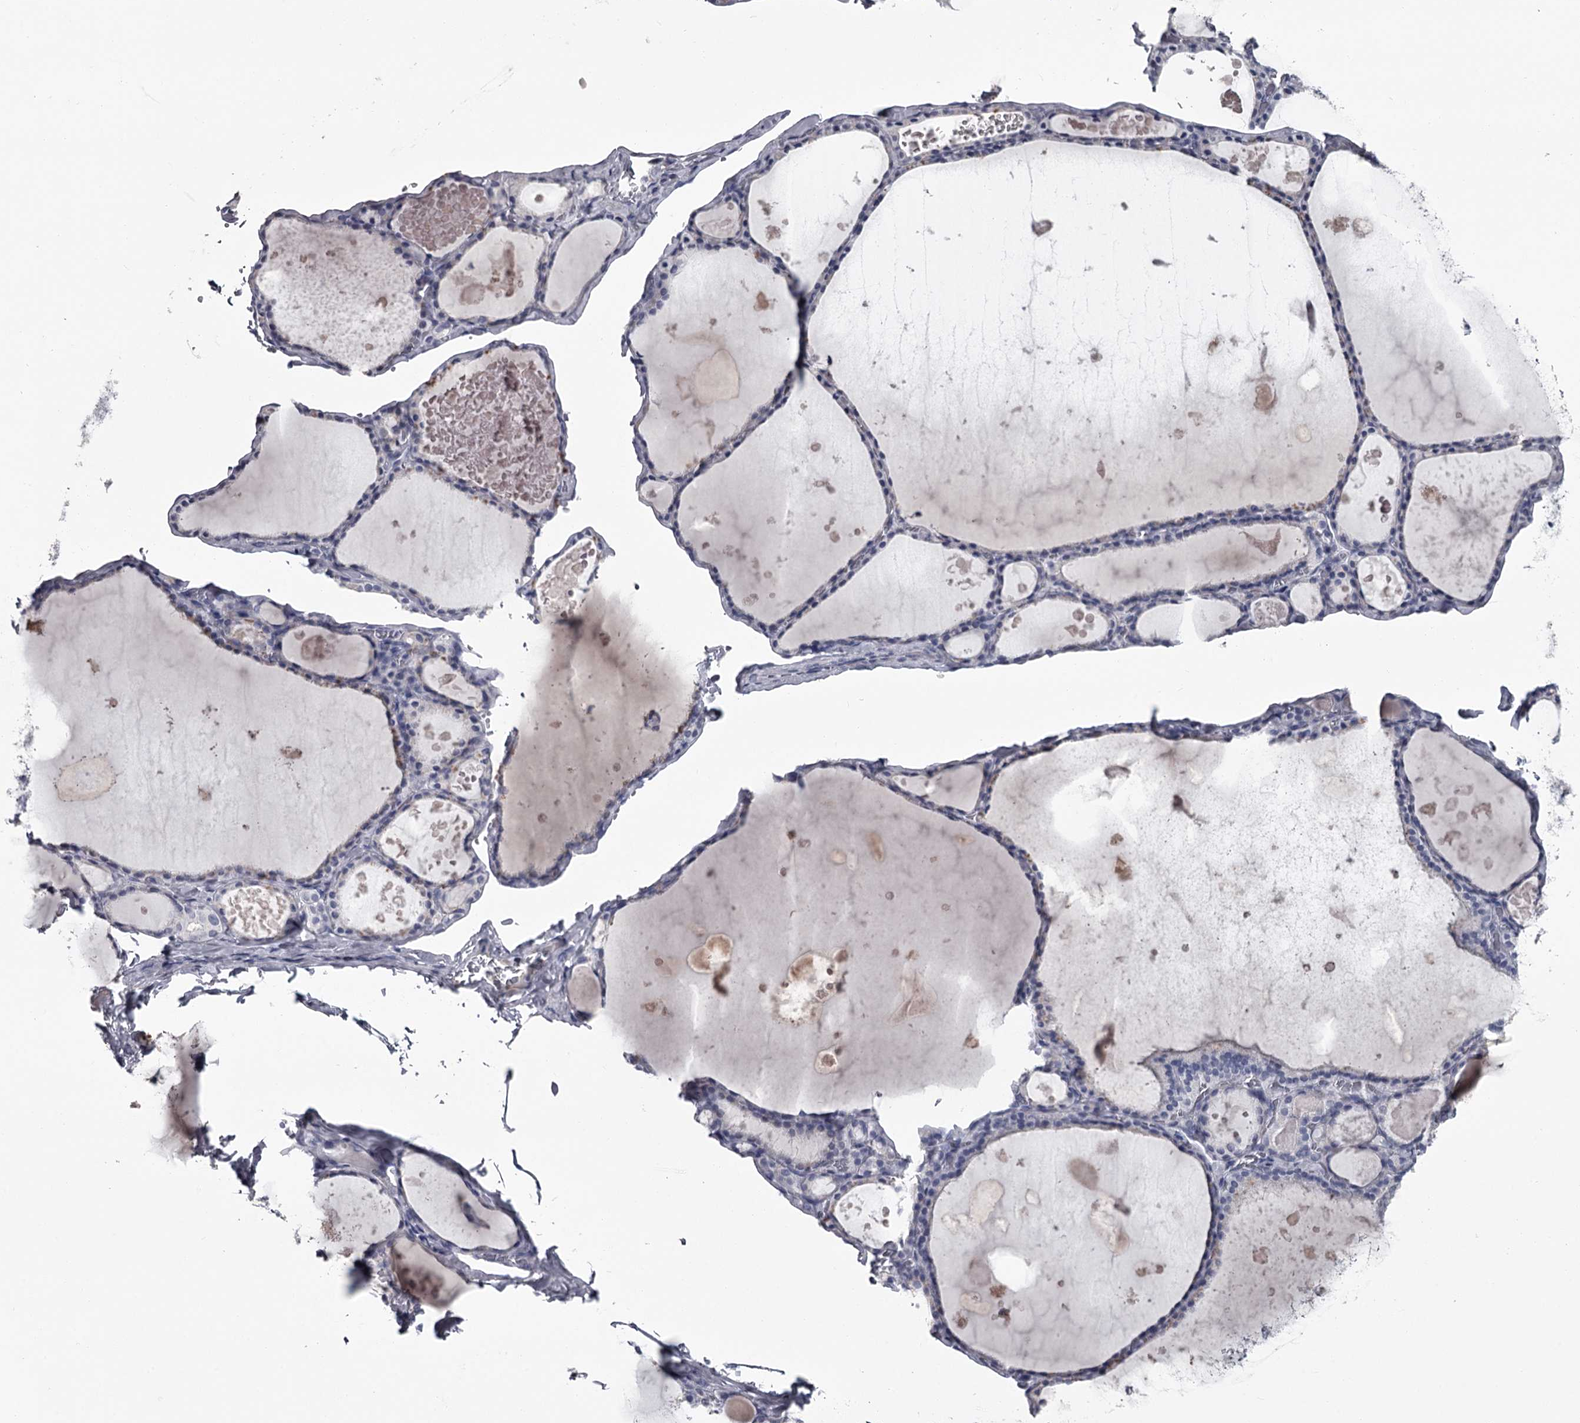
{"staining": {"intensity": "negative", "quantity": "none", "location": "none"}, "tissue": "thyroid gland", "cell_type": "Glandular cells", "image_type": "normal", "snomed": [{"axis": "morphology", "description": "Normal tissue, NOS"}, {"axis": "topography", "description": "Thyroid gland"}], "caption": "A high-resolution micrograph shows IHC staining of normal thyroid gland, which exhibits no significant positivity in glandular cells. Brightfield microscopy of immunohistochemistry (IHC) stained with DAB (3,3'-diaminobenzidine) (brown) and hematoxylin (blue), captured at high magnification.", "gene": "DAO", "patient": {"sex": "male", "age": 56}}